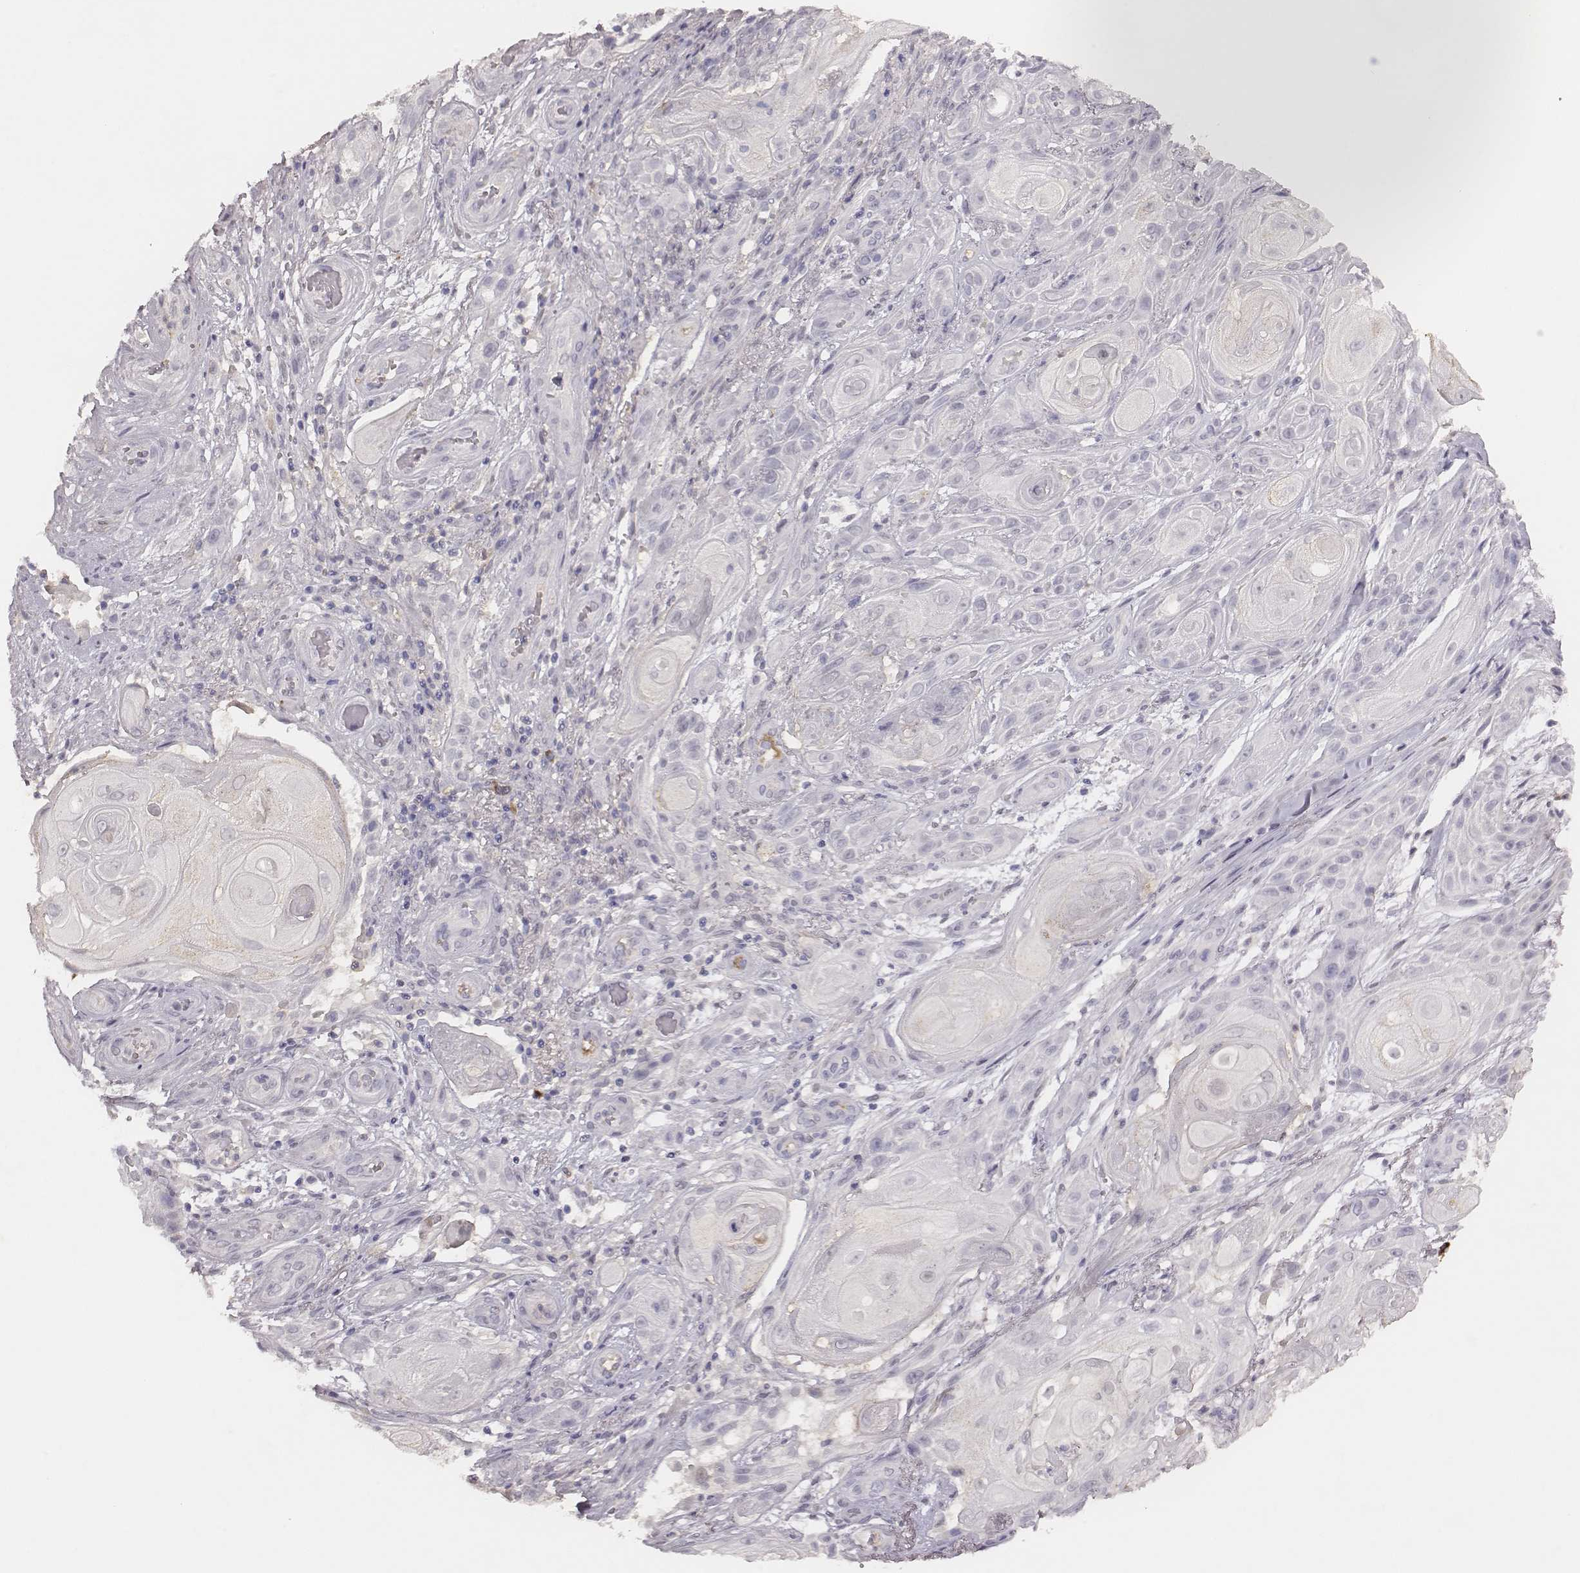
{"staining": {"intensity": "negative", "quantity": "none", "location": "none"}, "tissue": "skin cancer", "cell_type": "Tumor cells", "image_type": "cancer", "snomed": [{"axis": "morphology", "description": "Squamous cell carcinoma, NOS"}, {"axis": "topography", "description": "Skin"}], "caption": "Histopathology image shows no protein positivity in tumor cells of skin cancer tissue. (Stains: DAB IHC with hematoxylin counter stain, Microscopy: brightfield microscopy at high magnification).", "gene": "SLC22A6", "patient": {"sex": "male", "age": 62}}